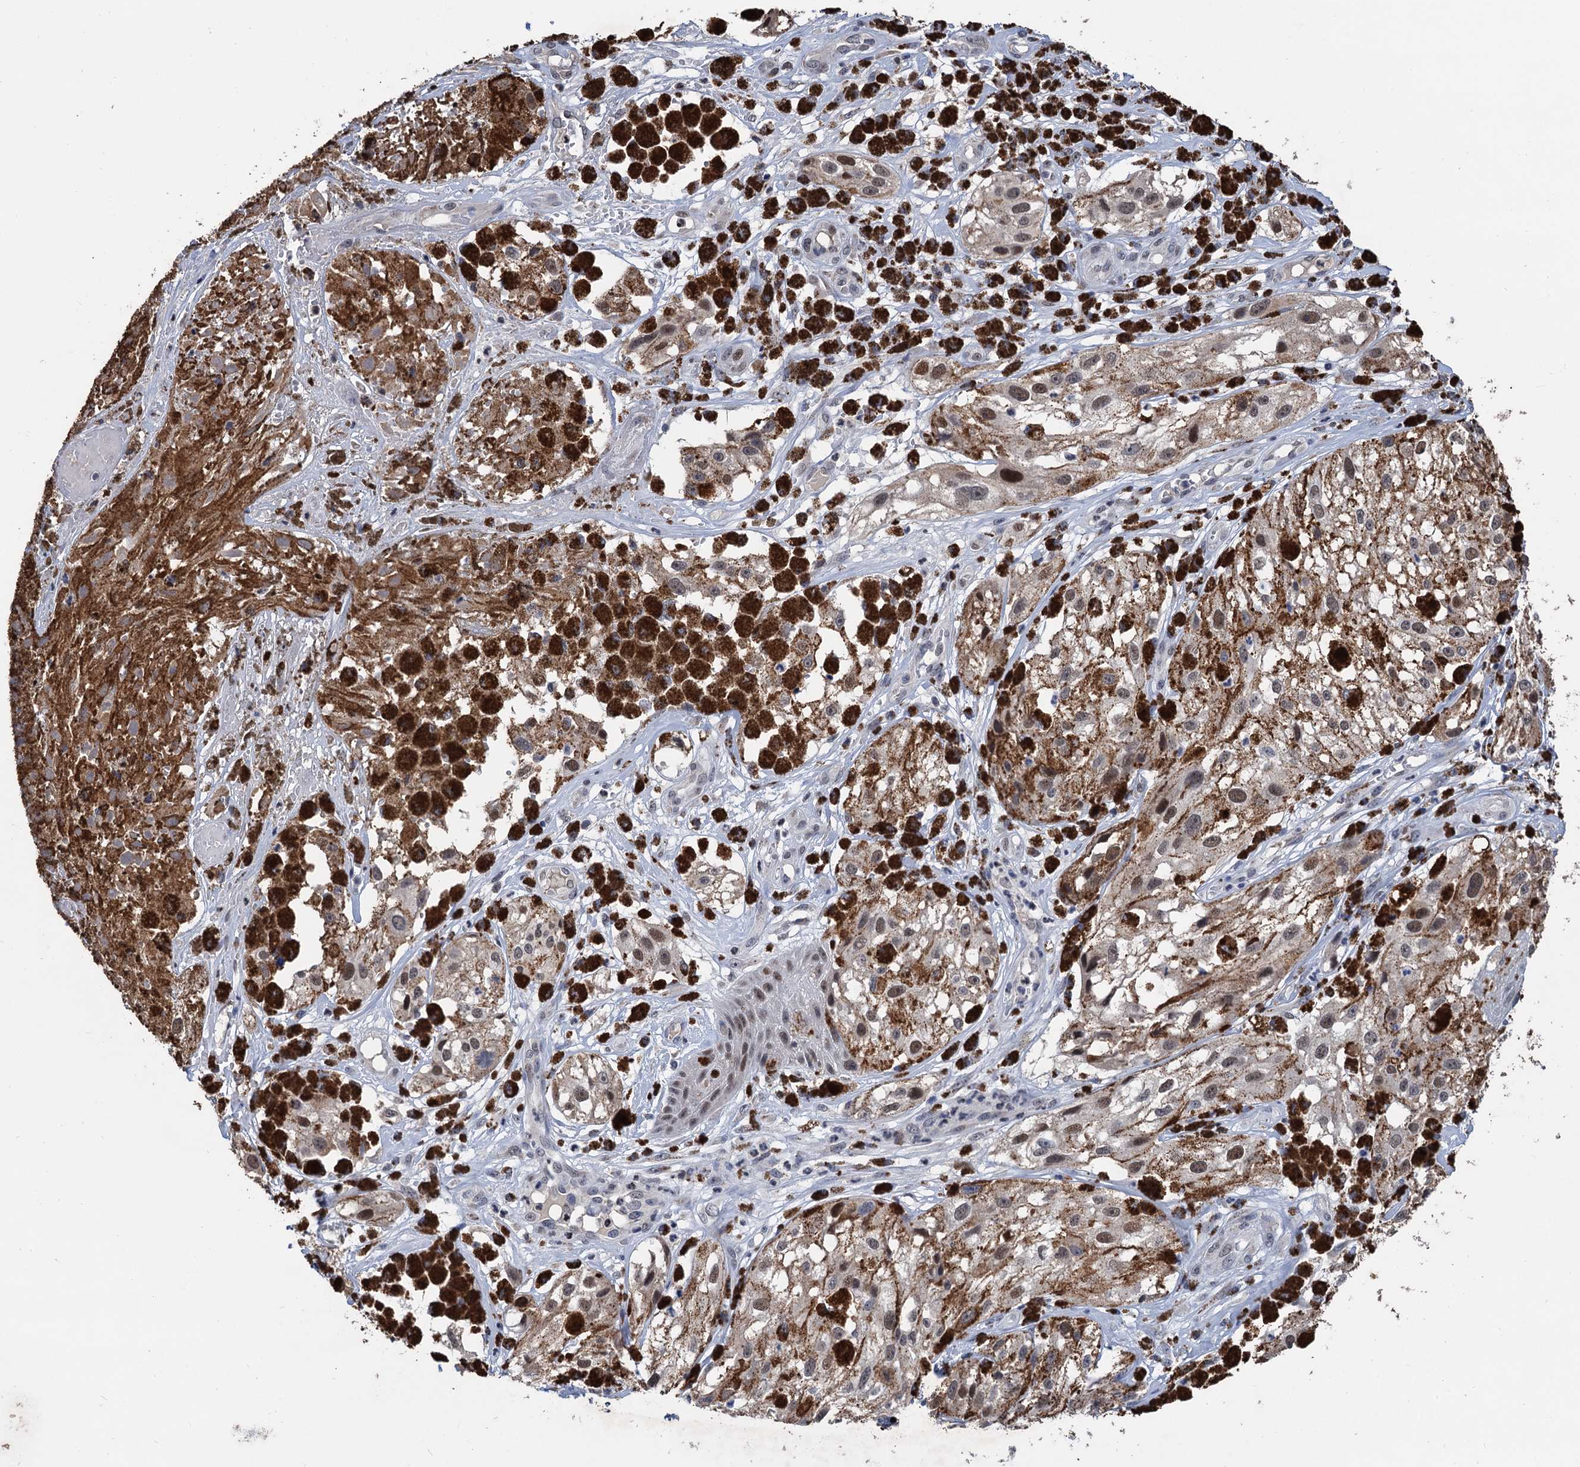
{"staining": {"intensity": "moderate", "quantity": ">75%", "location": "cytoplasmic/membranous,nuclear"}, "tissue": "melanoma", "cell_type": "Tumor cells", "image_type": "cancer", "snomed": [{"axis": "morphology", "description": "Malignant melanoma, NOS"}, {"axis": "topography", "description": "Skin"}], "caption": "Malignant melanoma was stained to show a protein in brown. There is medium levels of moderate cytoplasmic/membranous and nuclear expression in about >75% of tumor cells.", "gene": "TSEN34", "patient": {"sex": "male", "age": 88}}